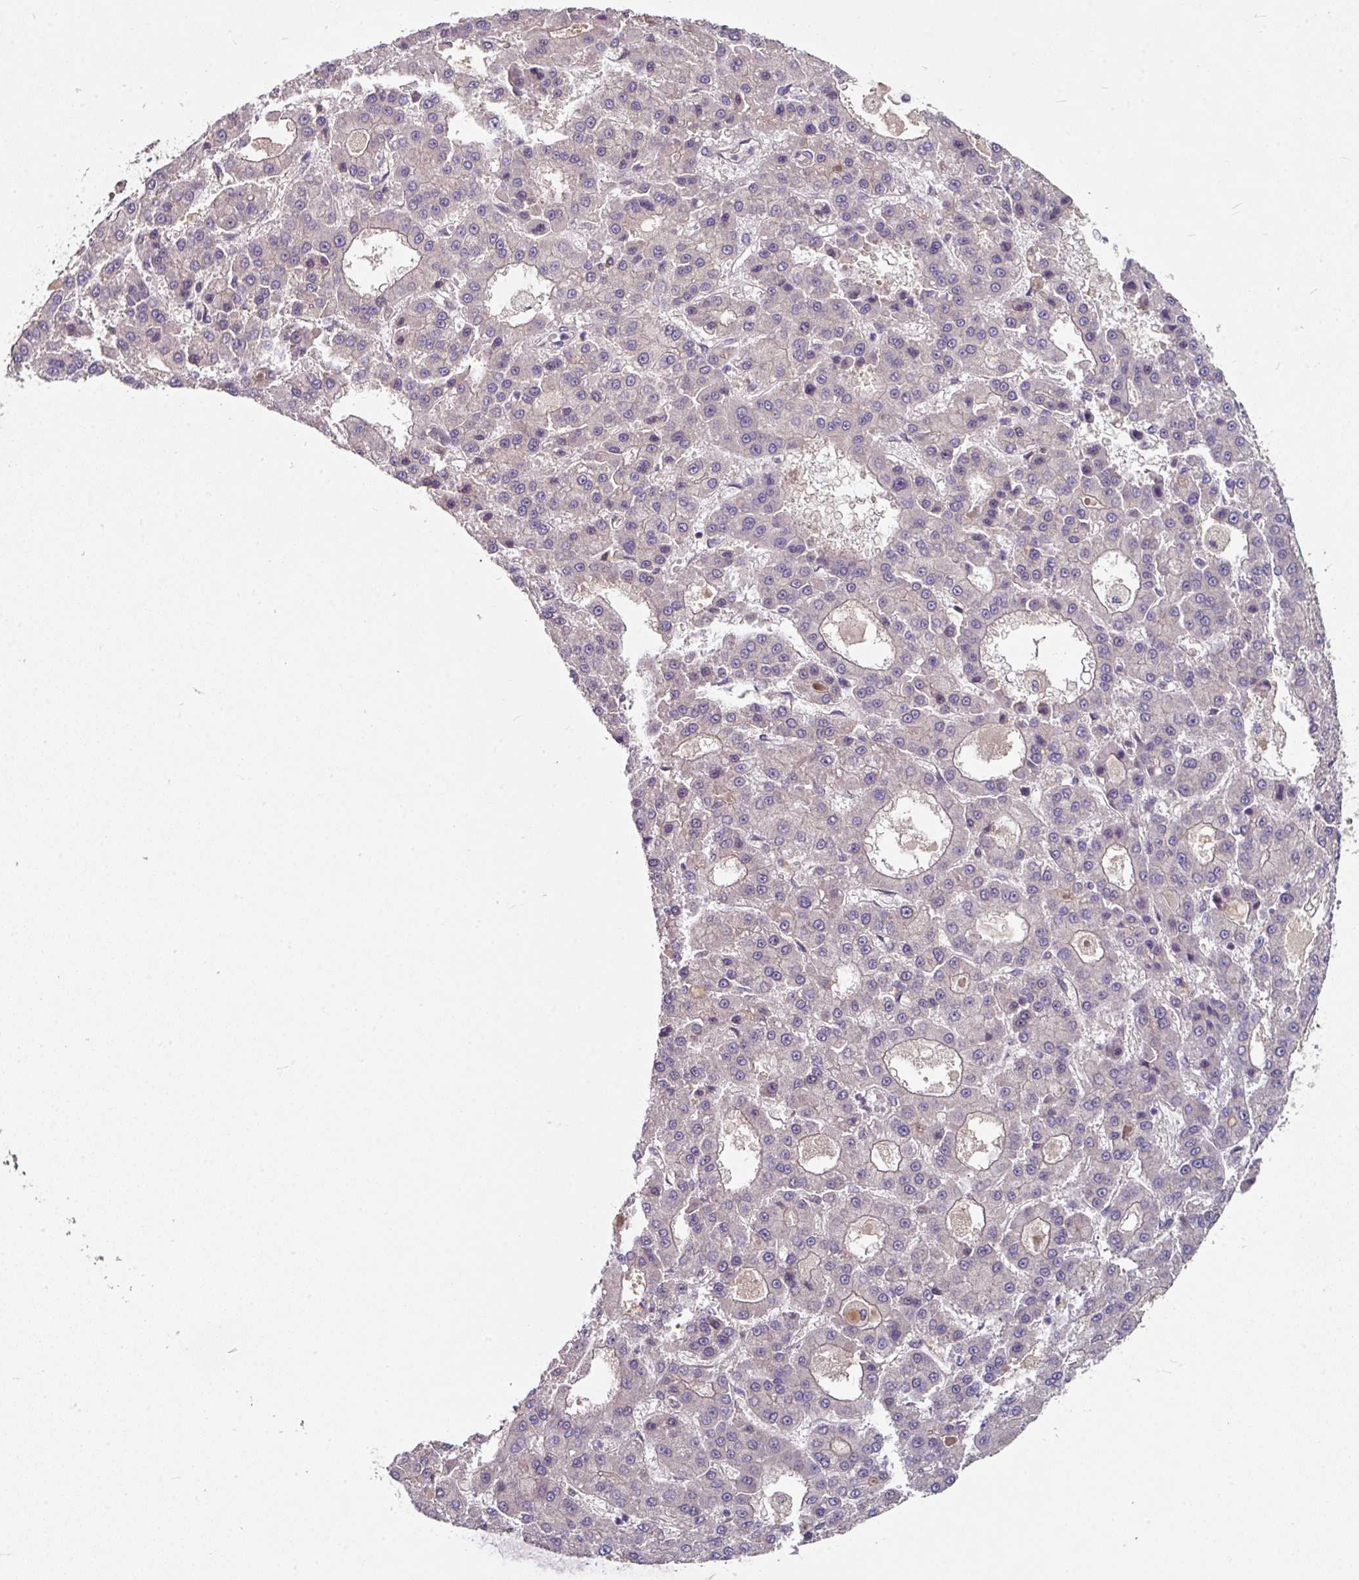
{"staining": {"intensity": "negative", "quantity": "none", "location": "none"}, "tissue": "liver cancer", "cell_type": "Tumor cells", "image_type": "cancer", "snomed": [{"axis": "morphology", "description": "Carcinoma, Hepatocellular, NOS"}, {"axis": "topography", "description": "Liver"}], "caption": "IHC micrograph of human liver cancer (hepatocellular carcinoma) stained for a protein (brown), which displays no expression in tumor cells. Nuclei are stained in blue.", "gene": "C4orf48", "patient": {"sex": "male", "age": 70}}